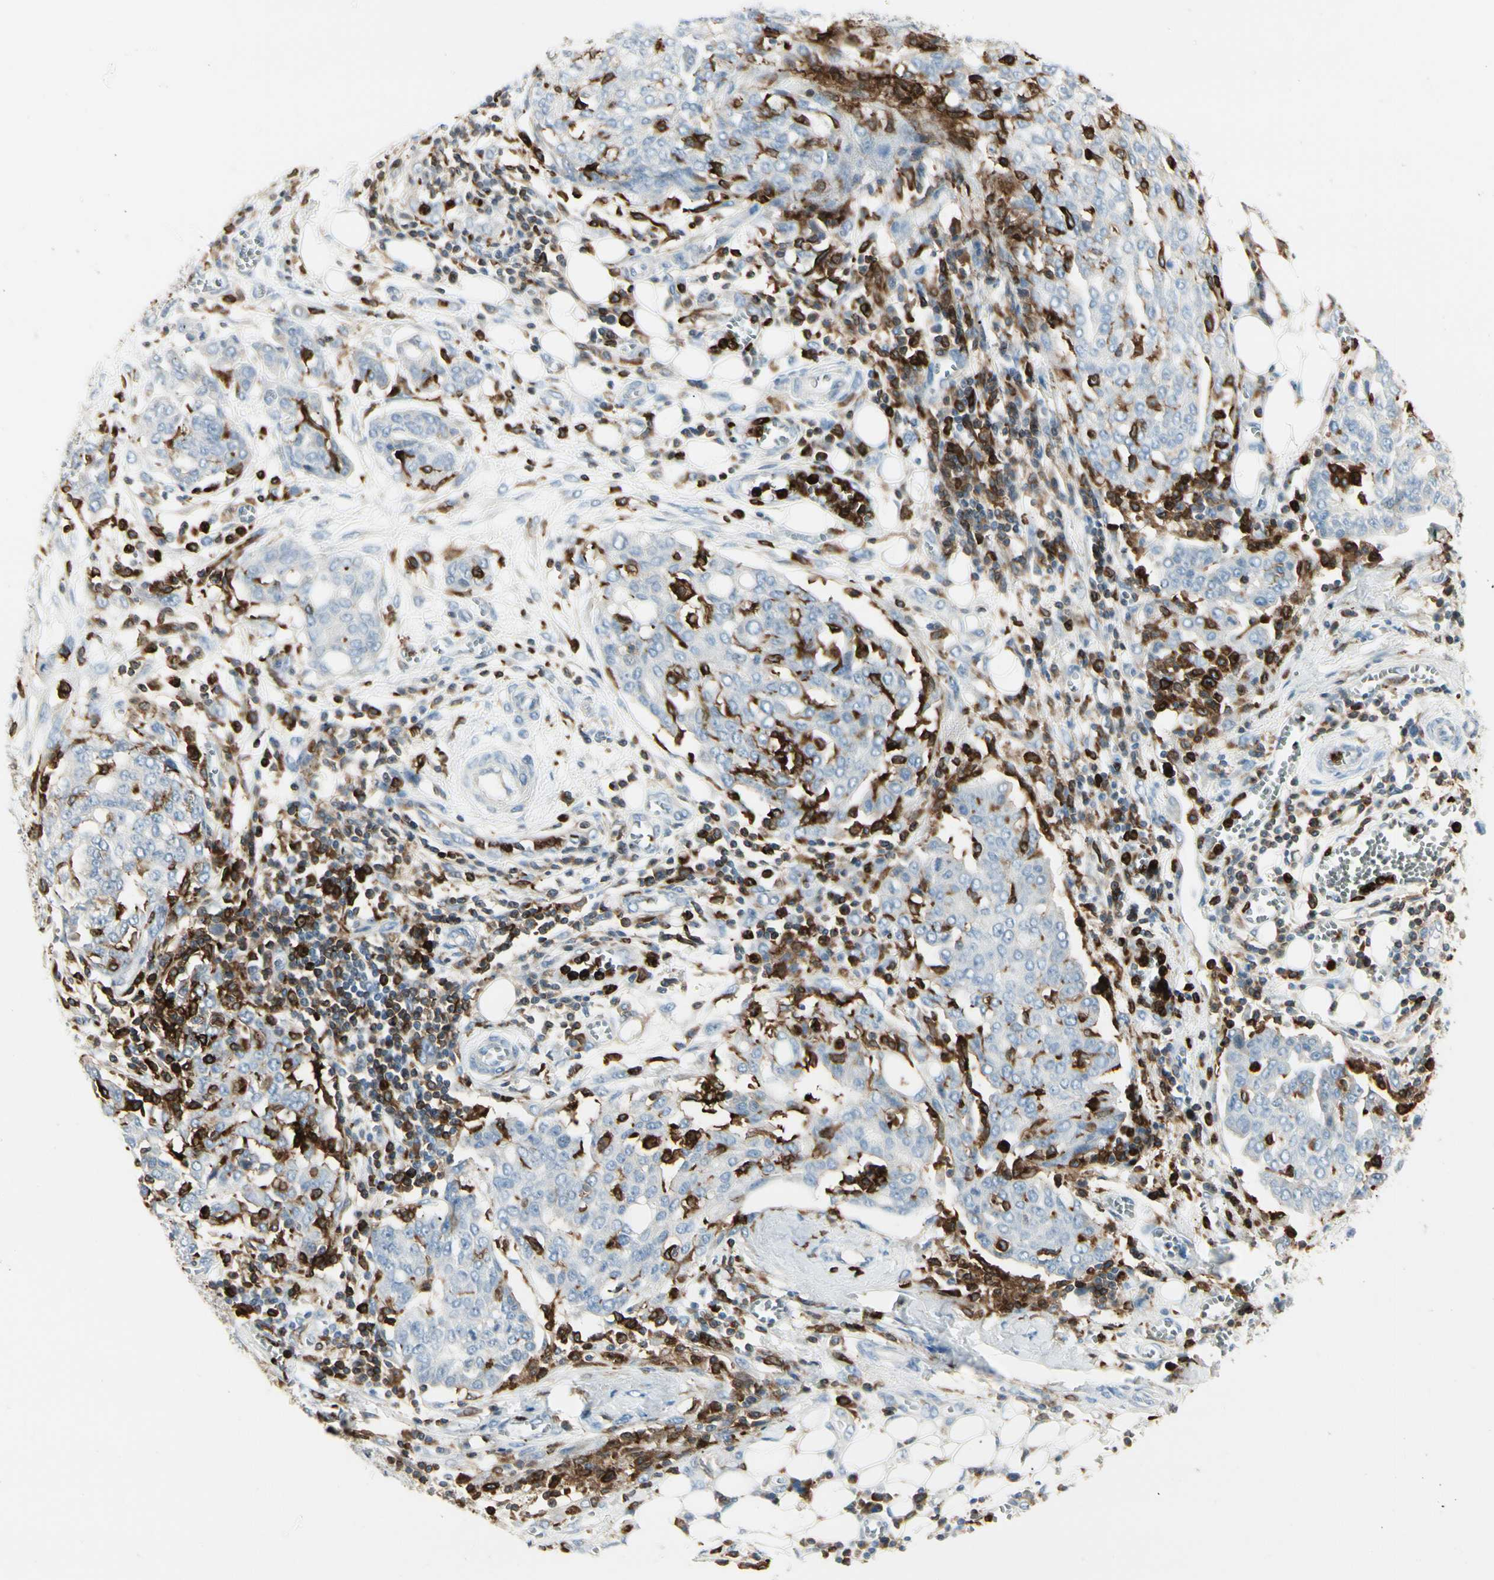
{"staining": {"intensity": "negative", "quantity": "none", "location": "none"}, "tissue": "ovarian cancer", "cell_type": "Tumor cells", "image_type": "cancer", "snomed": [{"axis": "morphology", "description": "Cystadenocarcinoma, serous, NOS"}, {"axis": "topography", "description": "Soft tissue"}, {"axis": "topography", "description": "Ovary"}], "caption": "This image is of ovarian serous cystadenocarcinoma stained with immunohistochemistry (IHC) to label a protein in brown with the nuclei are counter-stained blue. There is no expression in tumor cells. The staining was performed using DAB to visualize the protein expression in brown, while the nuclei were stained in blue with hematoxylin (Magnification: 20x).", "gene": "ITGB2", "patient": {"sex": "female", "age": 57}}